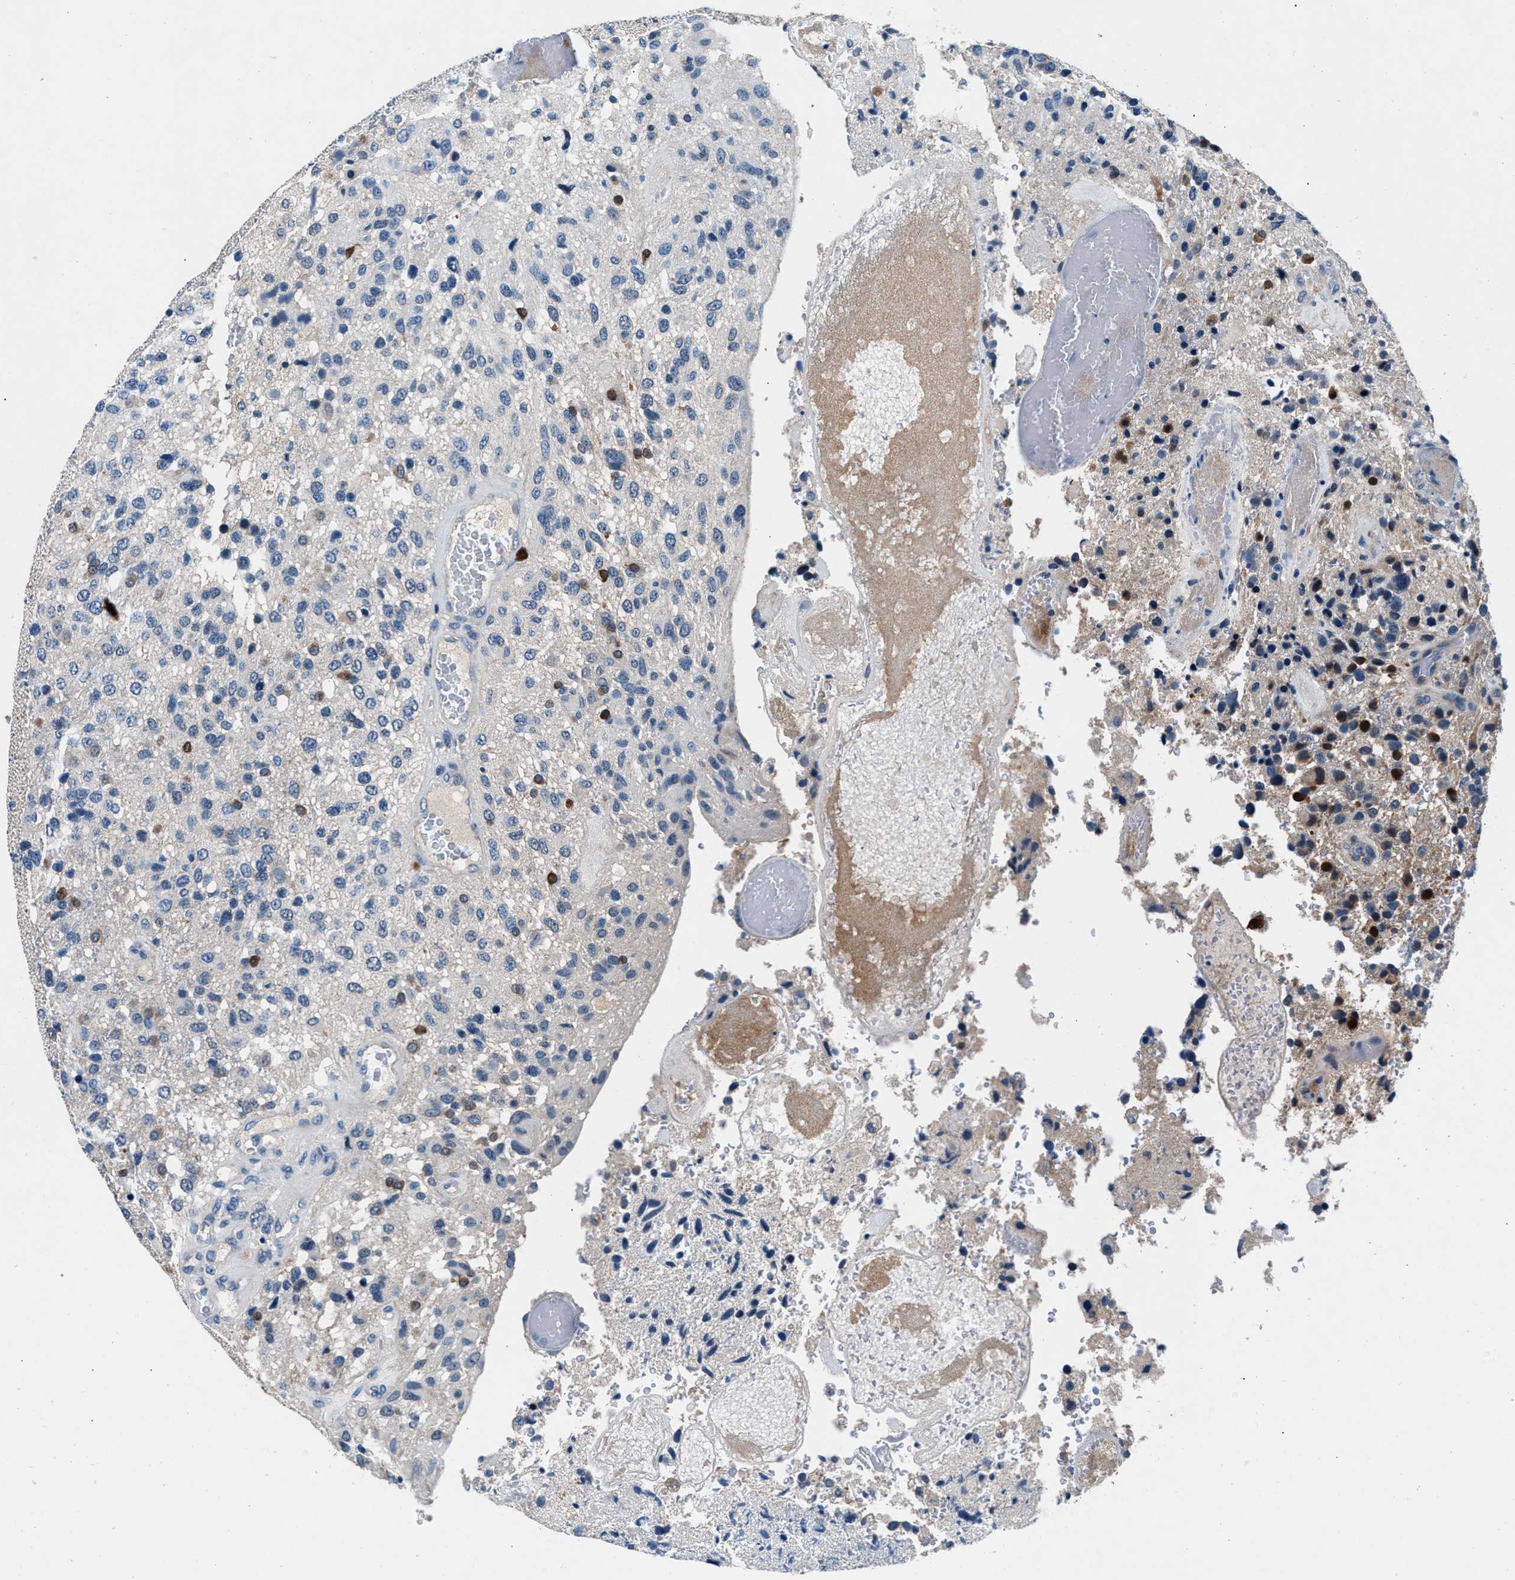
{"staining": {"intensity": "negative", "quantity": "none", "location": "none"}, "tissue": "glioma", "cell_type": "Tumor cells", "image_type": "cancer", "snomed": [{"axis": "morphology", "description": "Glioma, malignant, High grade"}, {"axis": "topography", "description": "Brain"}], "caption": "Immunohistochemical staining of glioma exhibits no significant expression in tumor cells. The staining is performed using DAB (3,3'-diaminobenzidine) brown chromogen with nuclei counter-stained in using hematoxylin.", "gene": "DENND6B", "patient": {"sex": "female", "age": 58}}